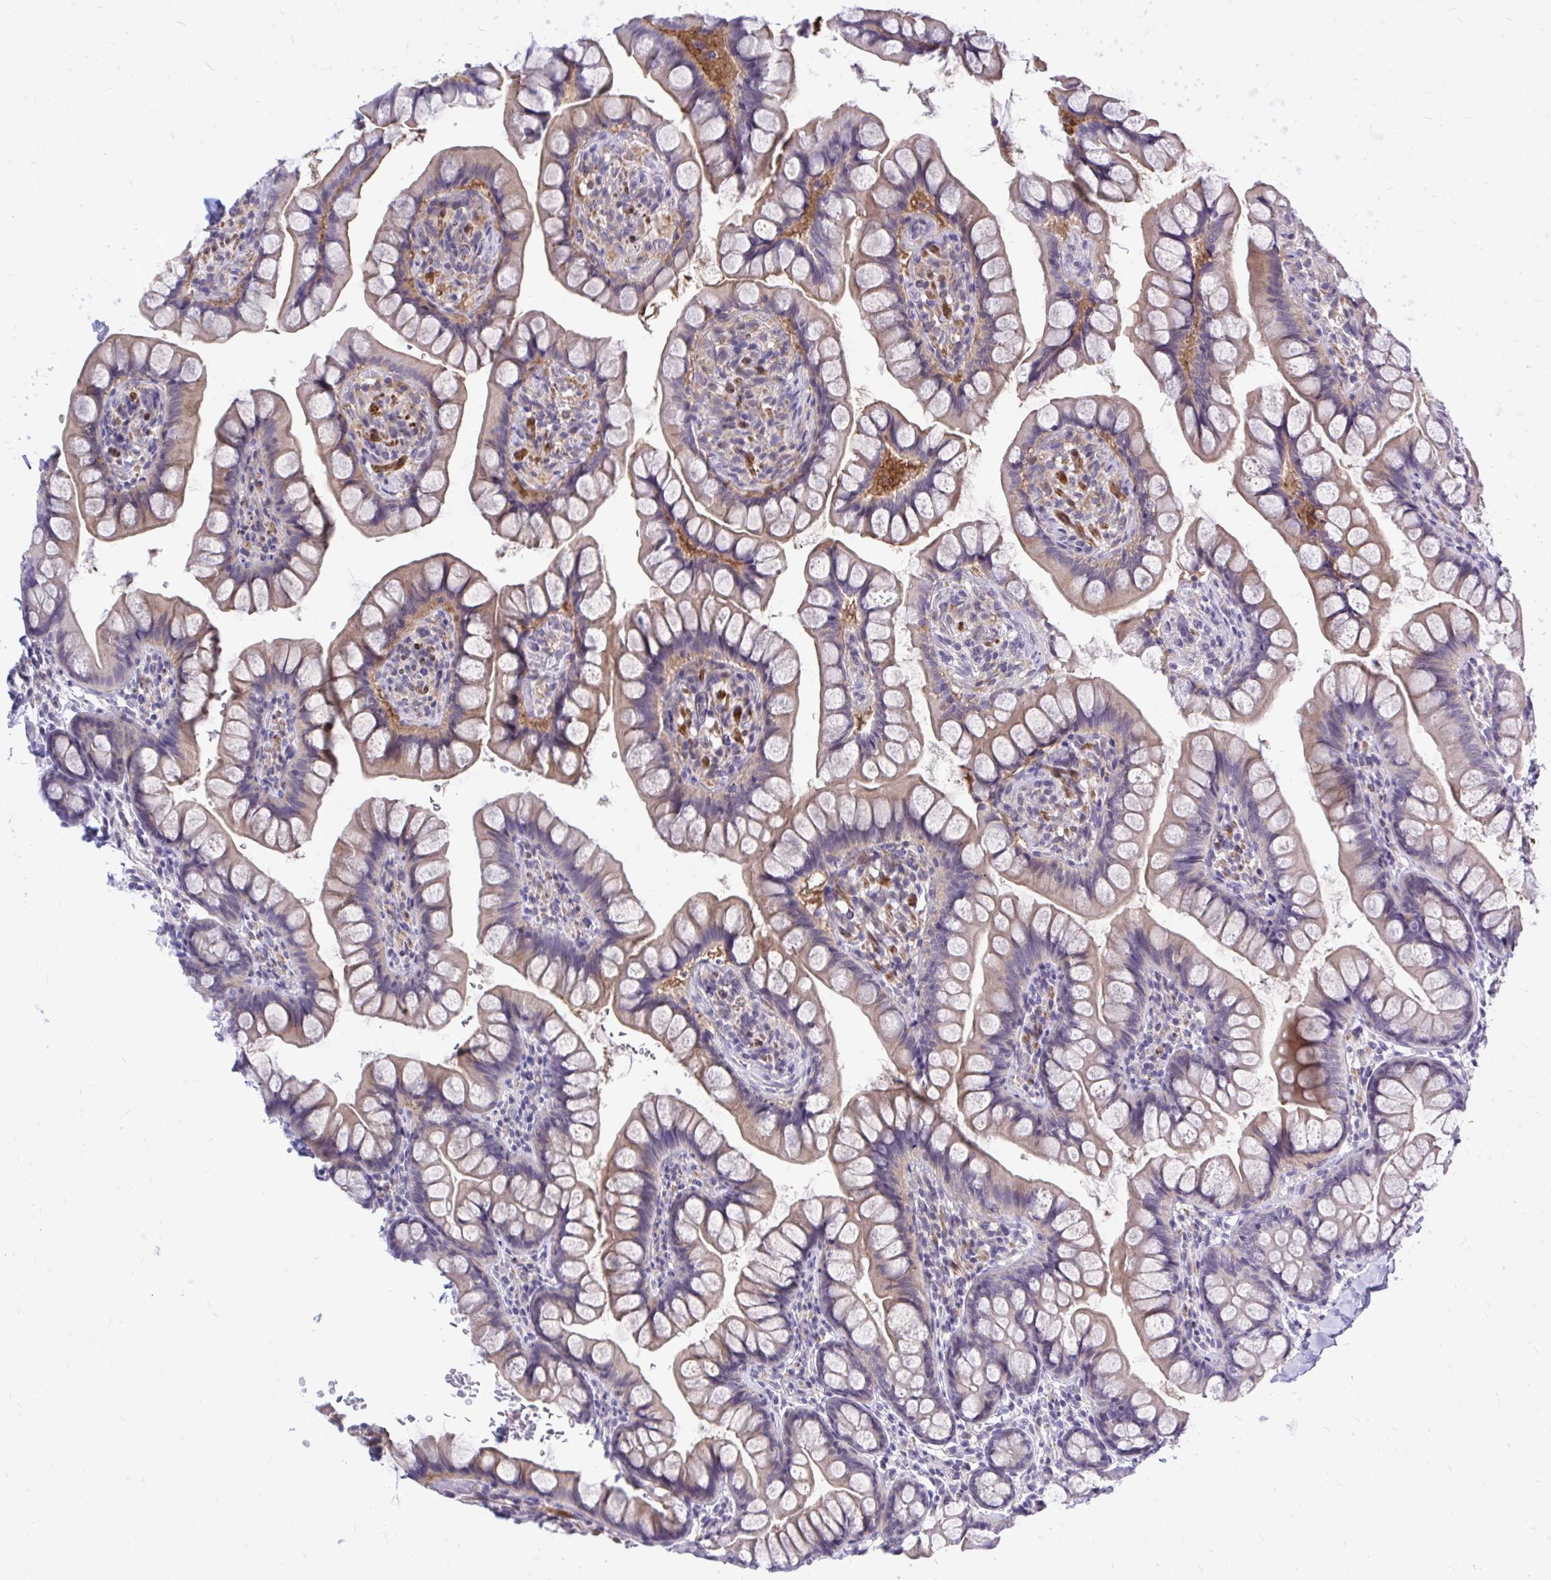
{"staining": {"intensity": "weak", "quantity": "25%-75%", "location": "cytoplasmic/membranous"}, "tissue": "small intestine", "cell_type": "Glandular cells", "image_type": "normal", "snomed": [{"axis": "morphology", "description": "Normal tissue, NOS"}, {"axis": "topography", "description": "Small intestine"}], "caption": "IHC image of benign small intestine: human small intestine stained using immunohistochemistry reveals low levels of weak protein expression localized specifically in the cytoplasmic/membranous of glandular cells, appearing as a cytoplasmic/membranous brown color.", "gene": "ZBTB25", "patient": {"sex": "male", "age": 70}}